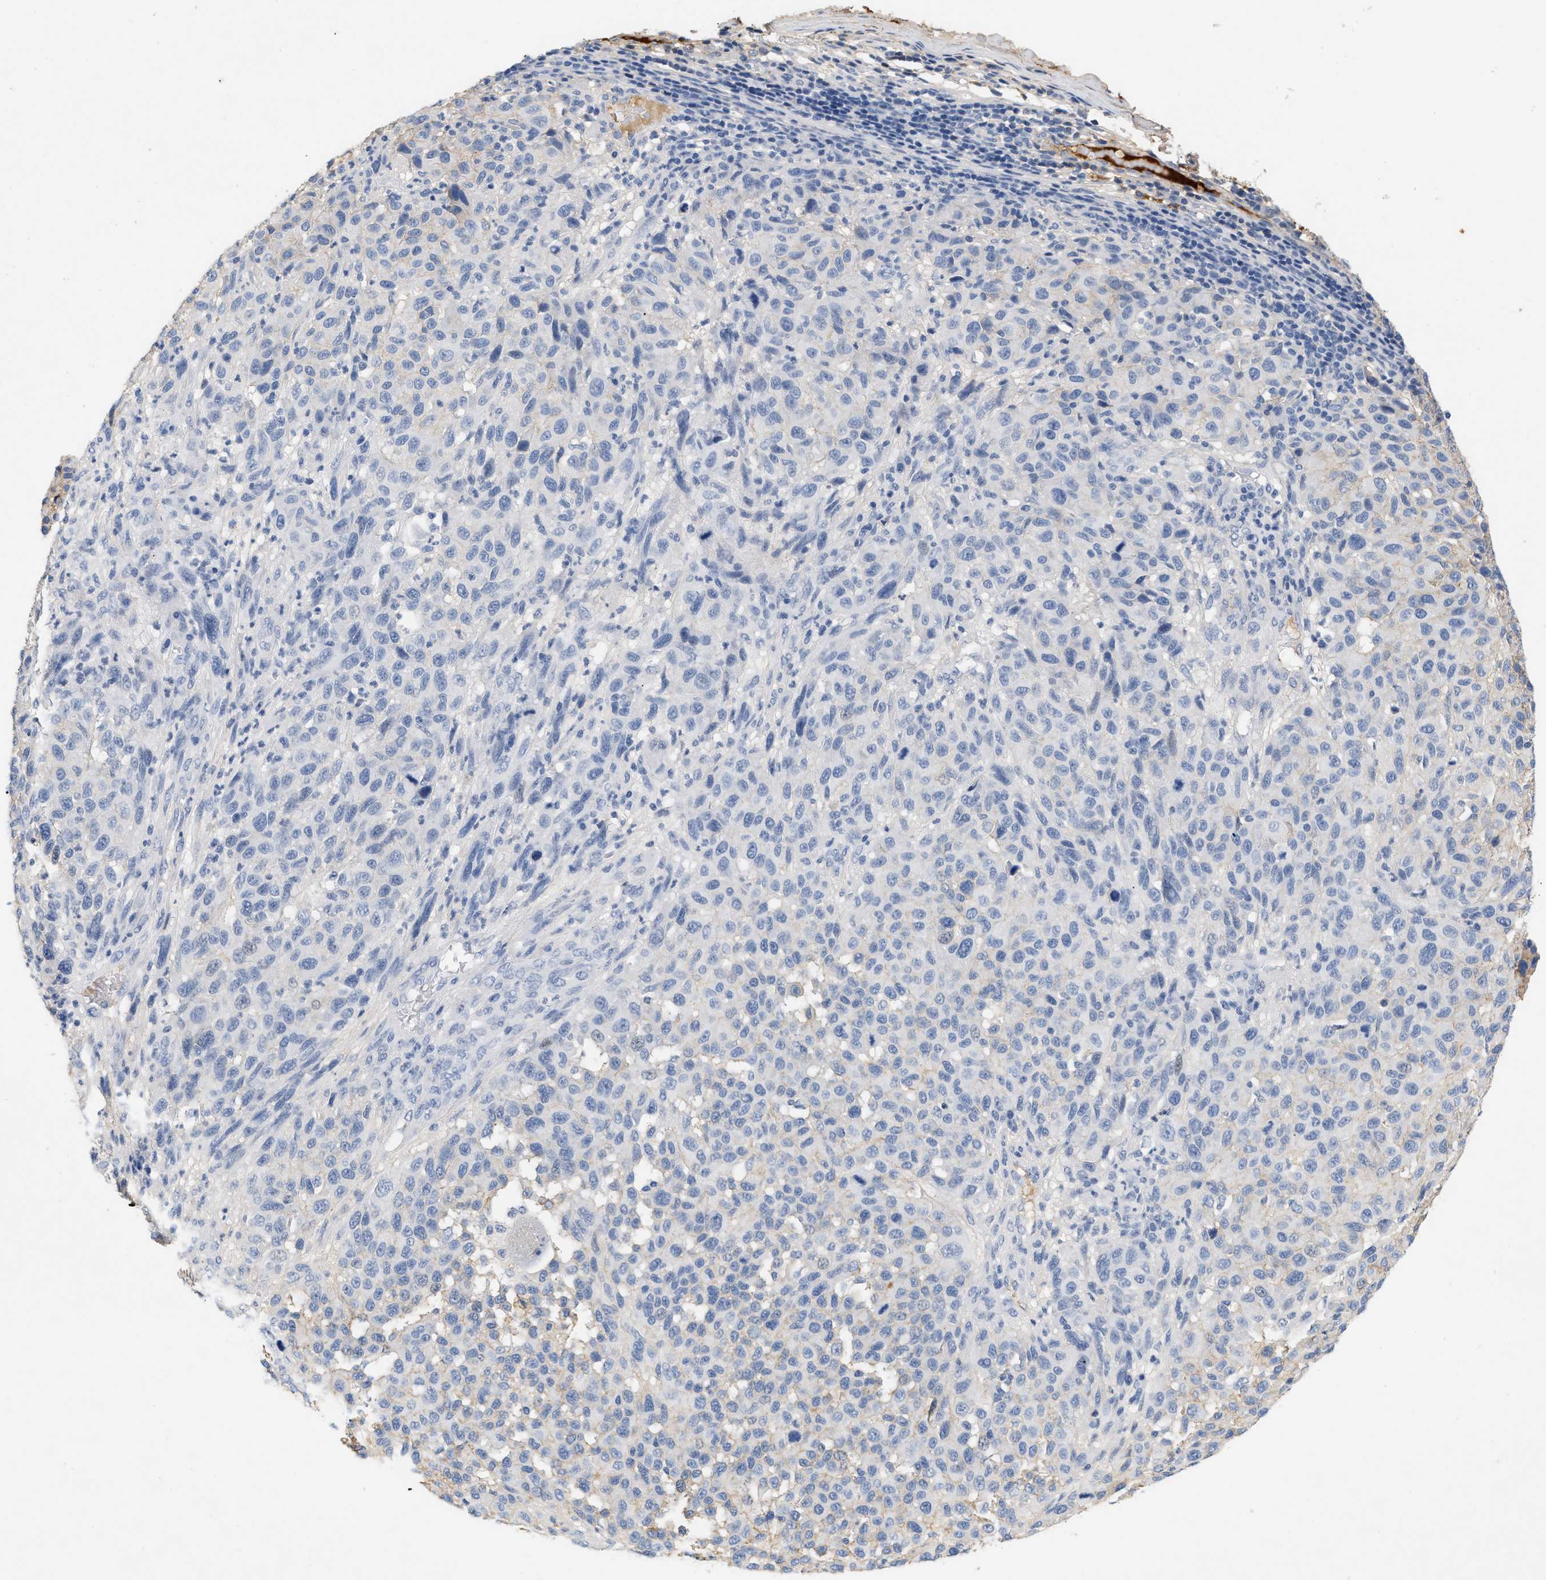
{"staining": {"intensity": "negative", "quantity": "none", "location": "none"}, "tissue": "melanoma", "cell_type": "Tumor cells", "image_type": "cancer", "snomed": [{"axis": "morphology", "description": "Malignant melanoma, Metastatic site"}, {"axis": "topography", "description": "Lymph node"}], "caption": "This is an immunohistochemistry (IHC) image of malignant melanoma (metastatic site). There is no staining in tumor cells.", "gene": "CFH", "patient": {"sex": "male", "age": 61}}